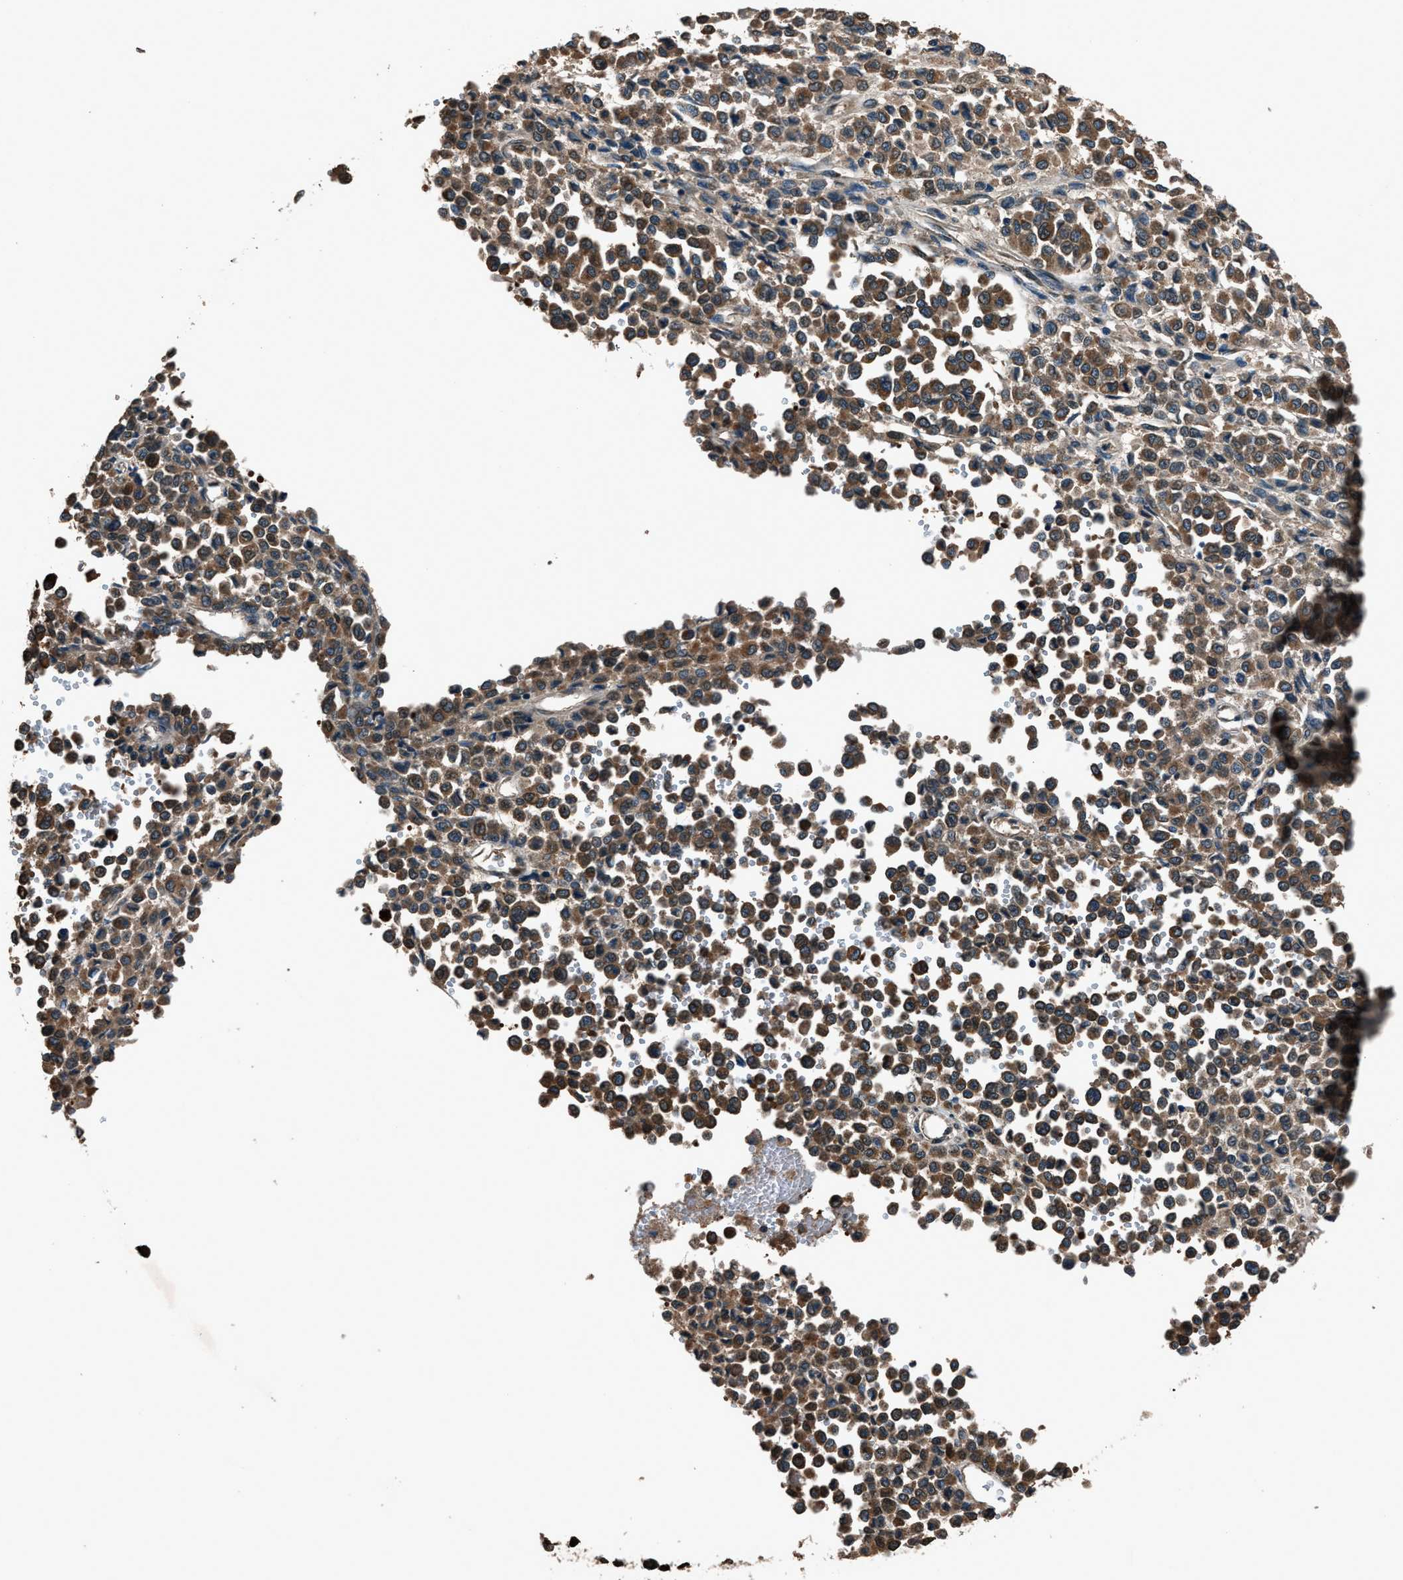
{"staining": {"intensity": "moderate", "quantity": ">75%", "location": "cytoplasmic/membranous"}, "tissue": "melanoma", "cell_type": "Tumor cells", "image_type": "cancer", "snomed": [{"axis": "morphology", "description": "Malignant melanoma, Metastatic site"}, {"axis": "topography", "description": "Pancreas"}], "caption": "Immunohistochemistry (IHC) of human melanoma shows medium levels of moderate cytoplasmic/membranous staining in about >75% of tumor cells. Ihc stains the protein of interest in brown and the nuclei are stained blue.", "gene": "ARFGAP2", "patient": {"sex": "female", "age": 30}}